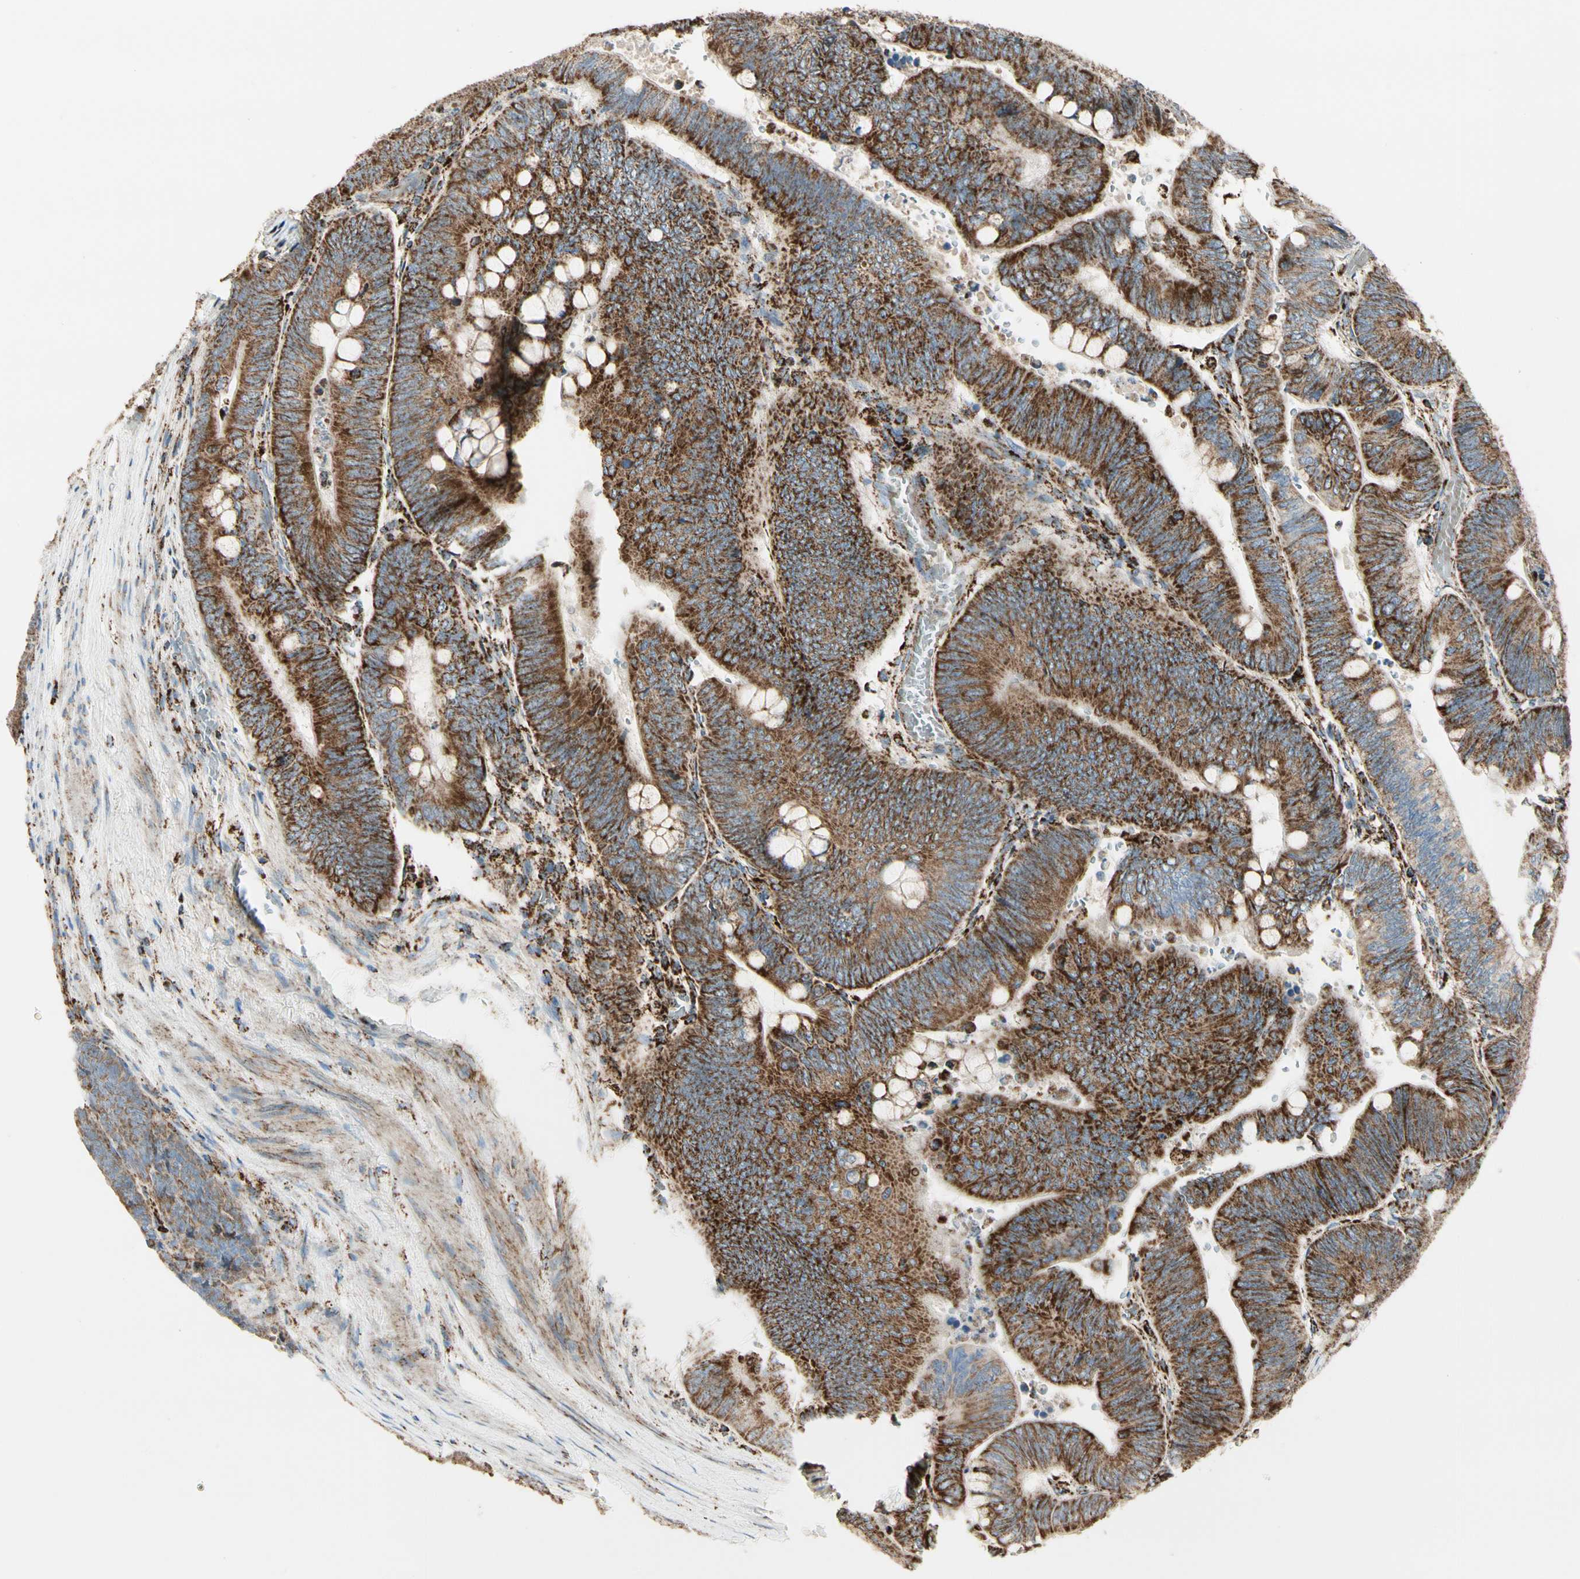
{"staining": {"intensity": "strong", "quantity": ">75%", "location": "cytoplasmic/membranous"}, "tissue": "colorectal cancer", "cell_type": "Tumor cells", "image_type": "cancer", "snomed": [{"axis": "morphology", "description": "Normal tissue, NOS"}, {"axis": "morphology", "description": "Adenocarcinoma, NOS"}, {"axis": "topography", "description": "Rectum"}, {"axis": "topography", "description": "Peripheral nerve tissue"}], "caption": "This photomicrograph displays colorectal adenocarcinoma stained with immunohistochemistry to label a protein in brown. The cytoplasmic/membranous of tumor cells show strong positivity for the protein. Nuclei are counter-stained blue.", "gene": "ME2", "patient": {"sex": "male", "age": 92}}